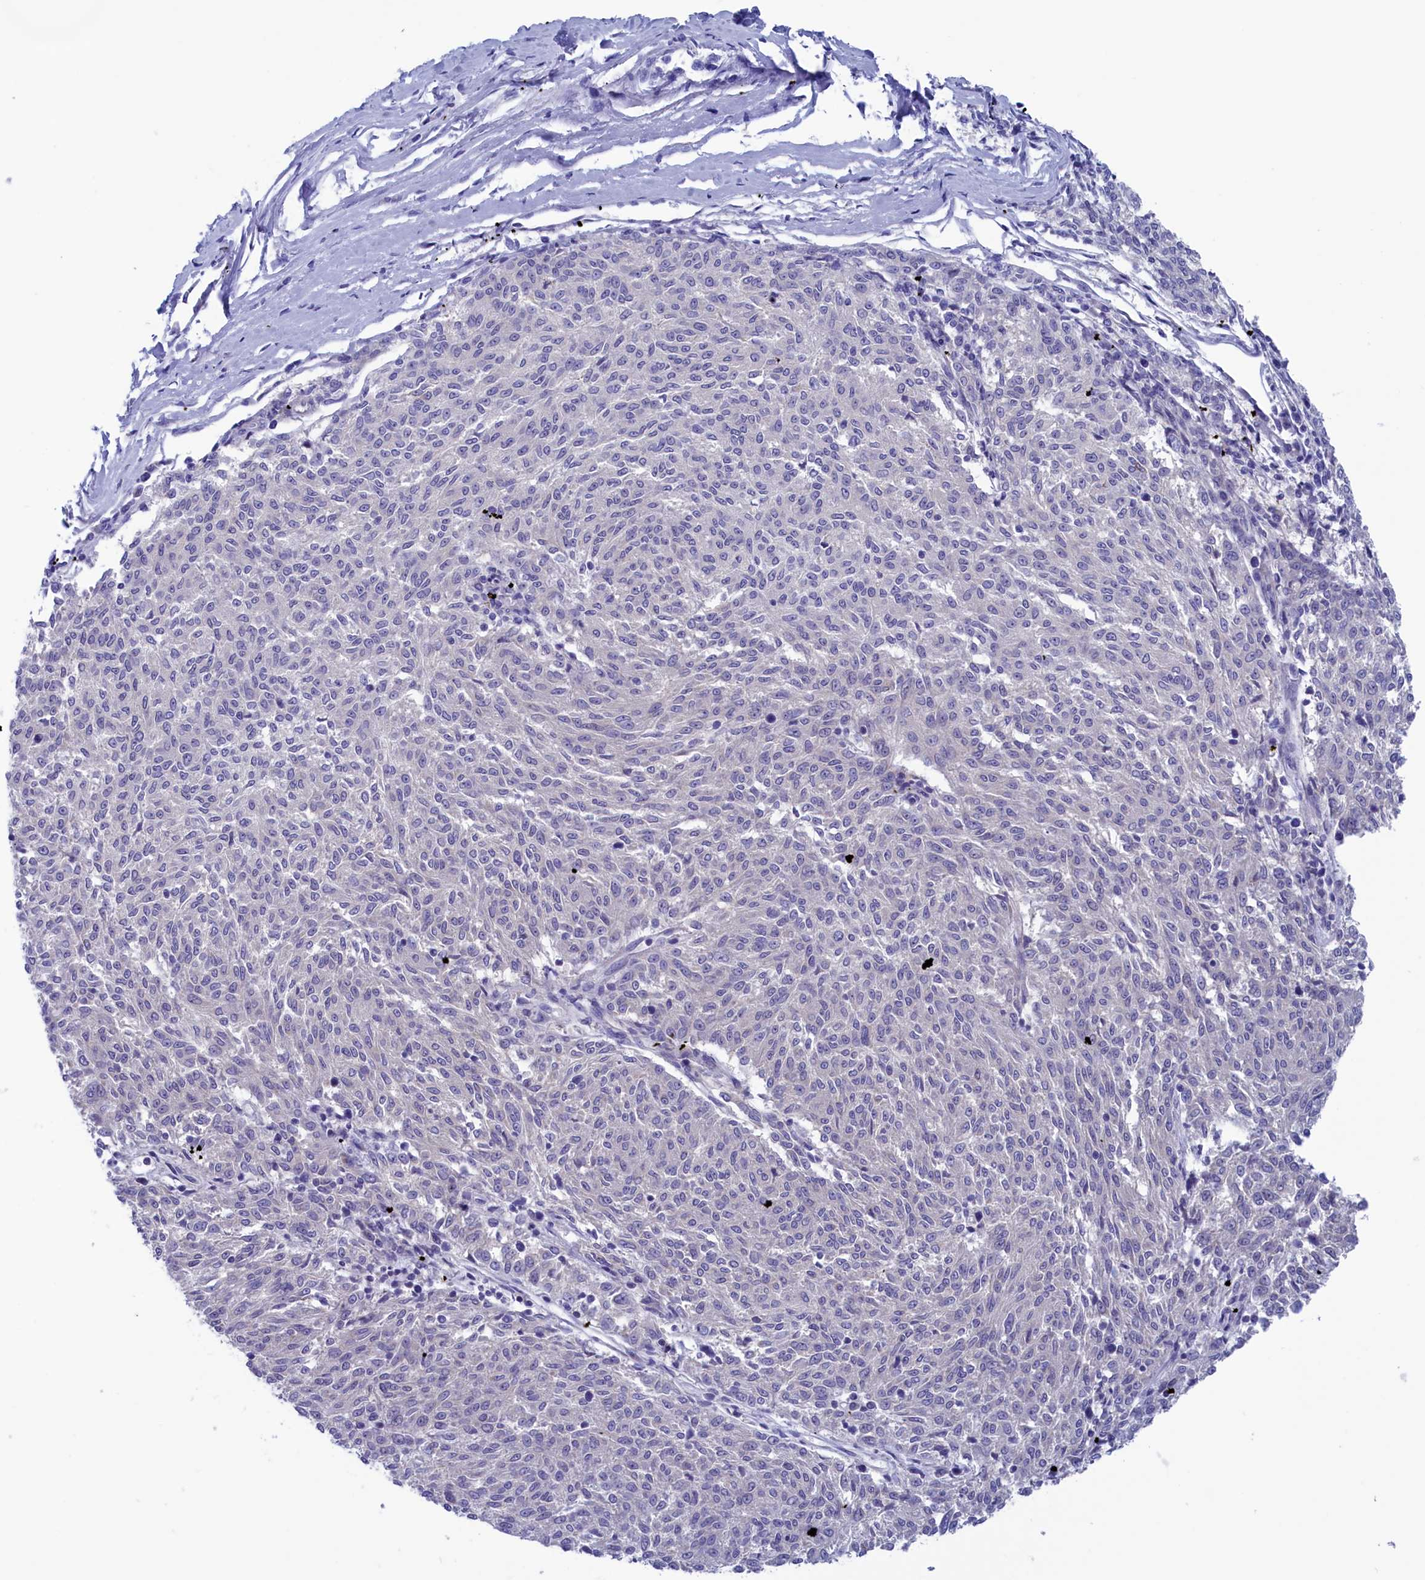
{"staining": {"intensity": "negative", "quantity": "none", "location": "none"}, "tissue": "melanoma", "cell_type": "Tumor cells", "image_type": "cancer", "snomed": [{"axis": "morphology", "description": "Malignant melanoma, NOS"}, {"axis": "topography", "description": "Skin"}], "caption": "High power microscopy micrograph of an immunohistochemistry histopathology image of malignant melanoma, revealing no significant positivity in tumor cells.", "gene": "VPS35L", "patient": {"sex": "female", "age": 72}}